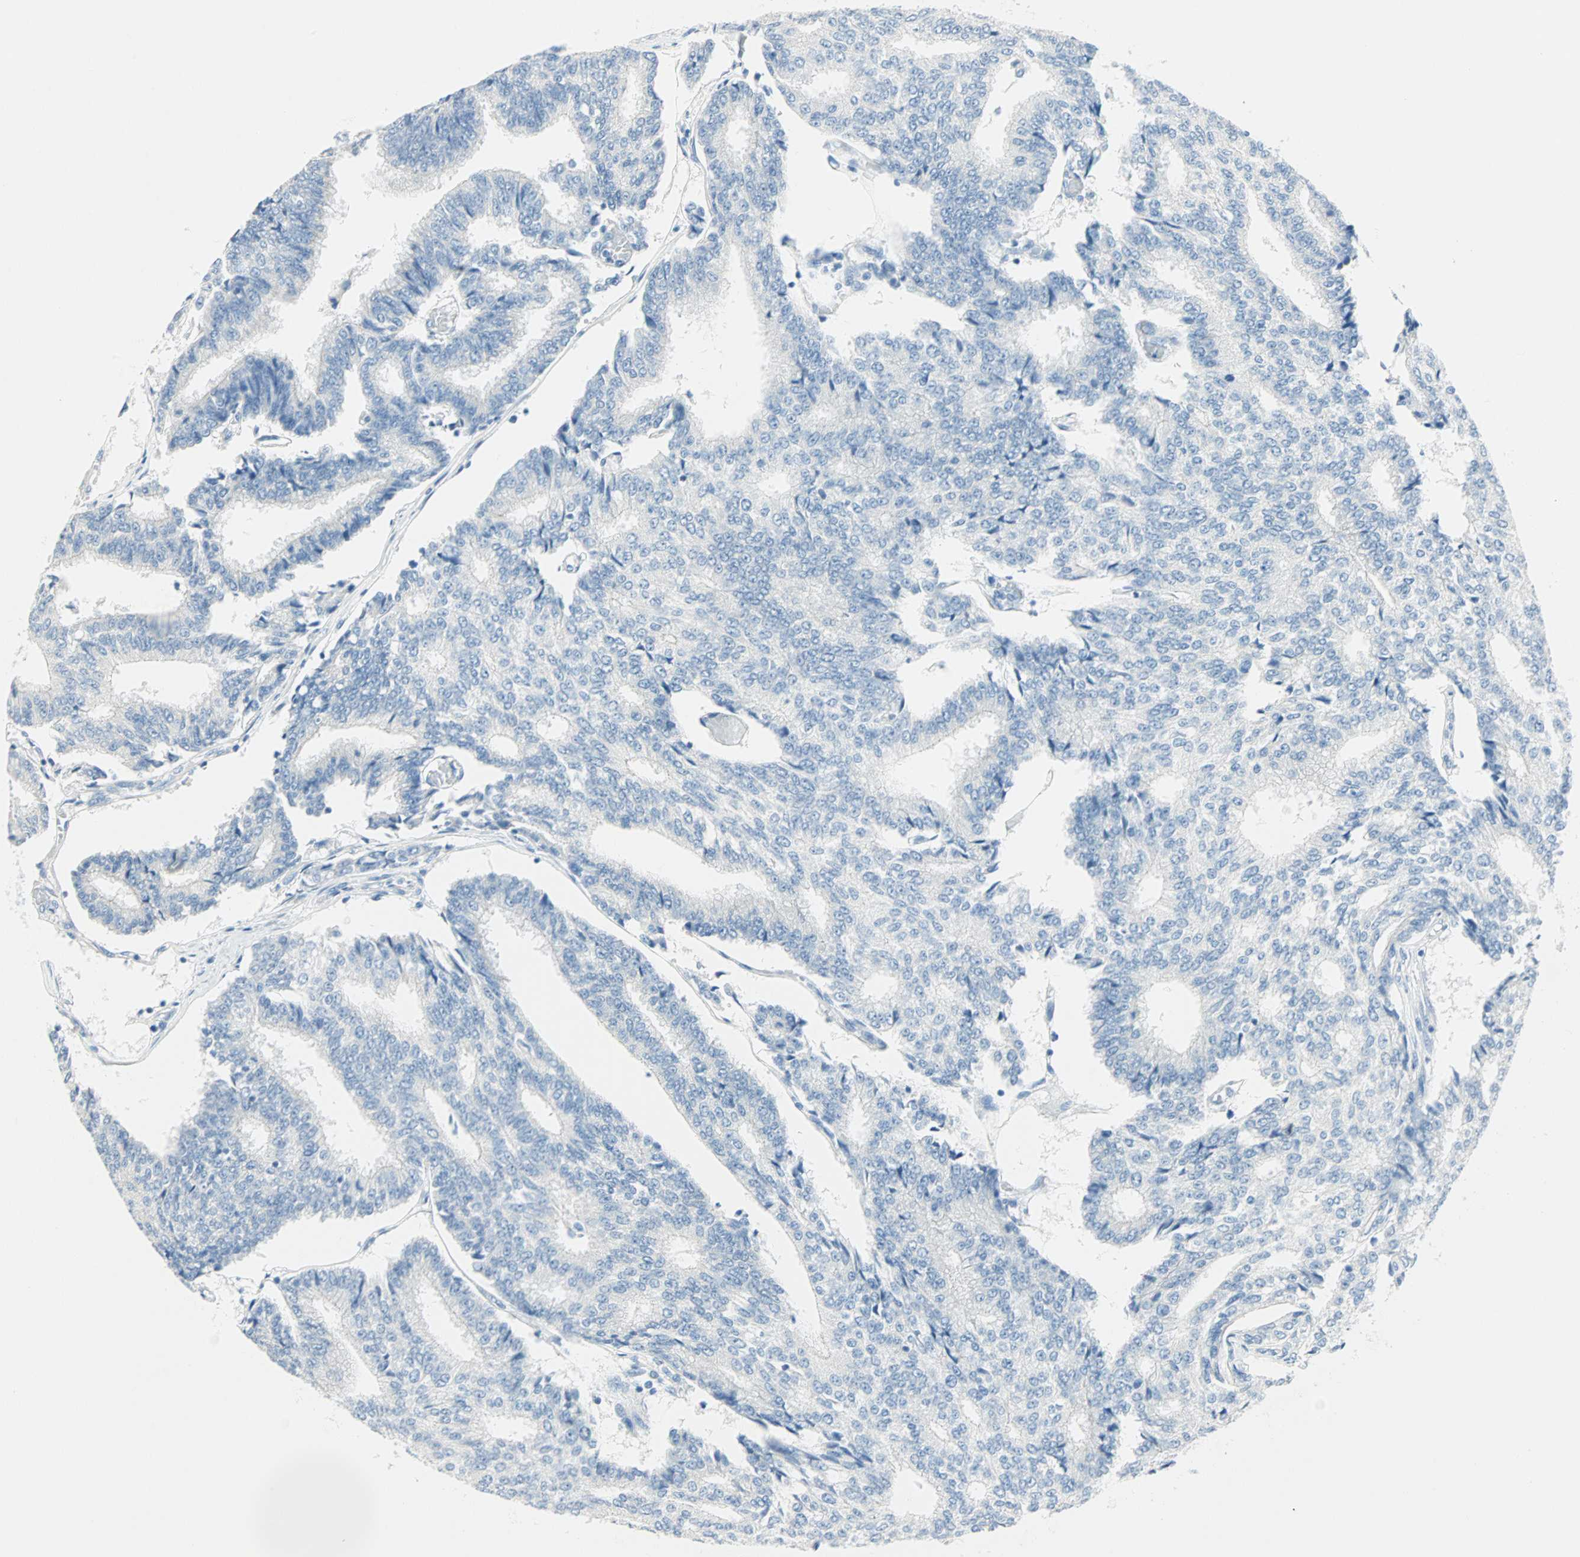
{"staining": {"intensity": "negative", "quantity": "none", "location": "none"}, "tissue": "prostate cancer", "cell_type": "Tumor cells", "image_type": "cancer", "snomed": [{"axis": "morphology", "description": "Adenocarcinoma, High grade"}, {"axis": "topography", "description": "Prostate"}], "caption": "DAB immunohistochemical staining of human prostate cancer shows no significant expression in tumor cells.", "gene": "SULT1C2", "patient": {"sex": "male", "age": 55}}